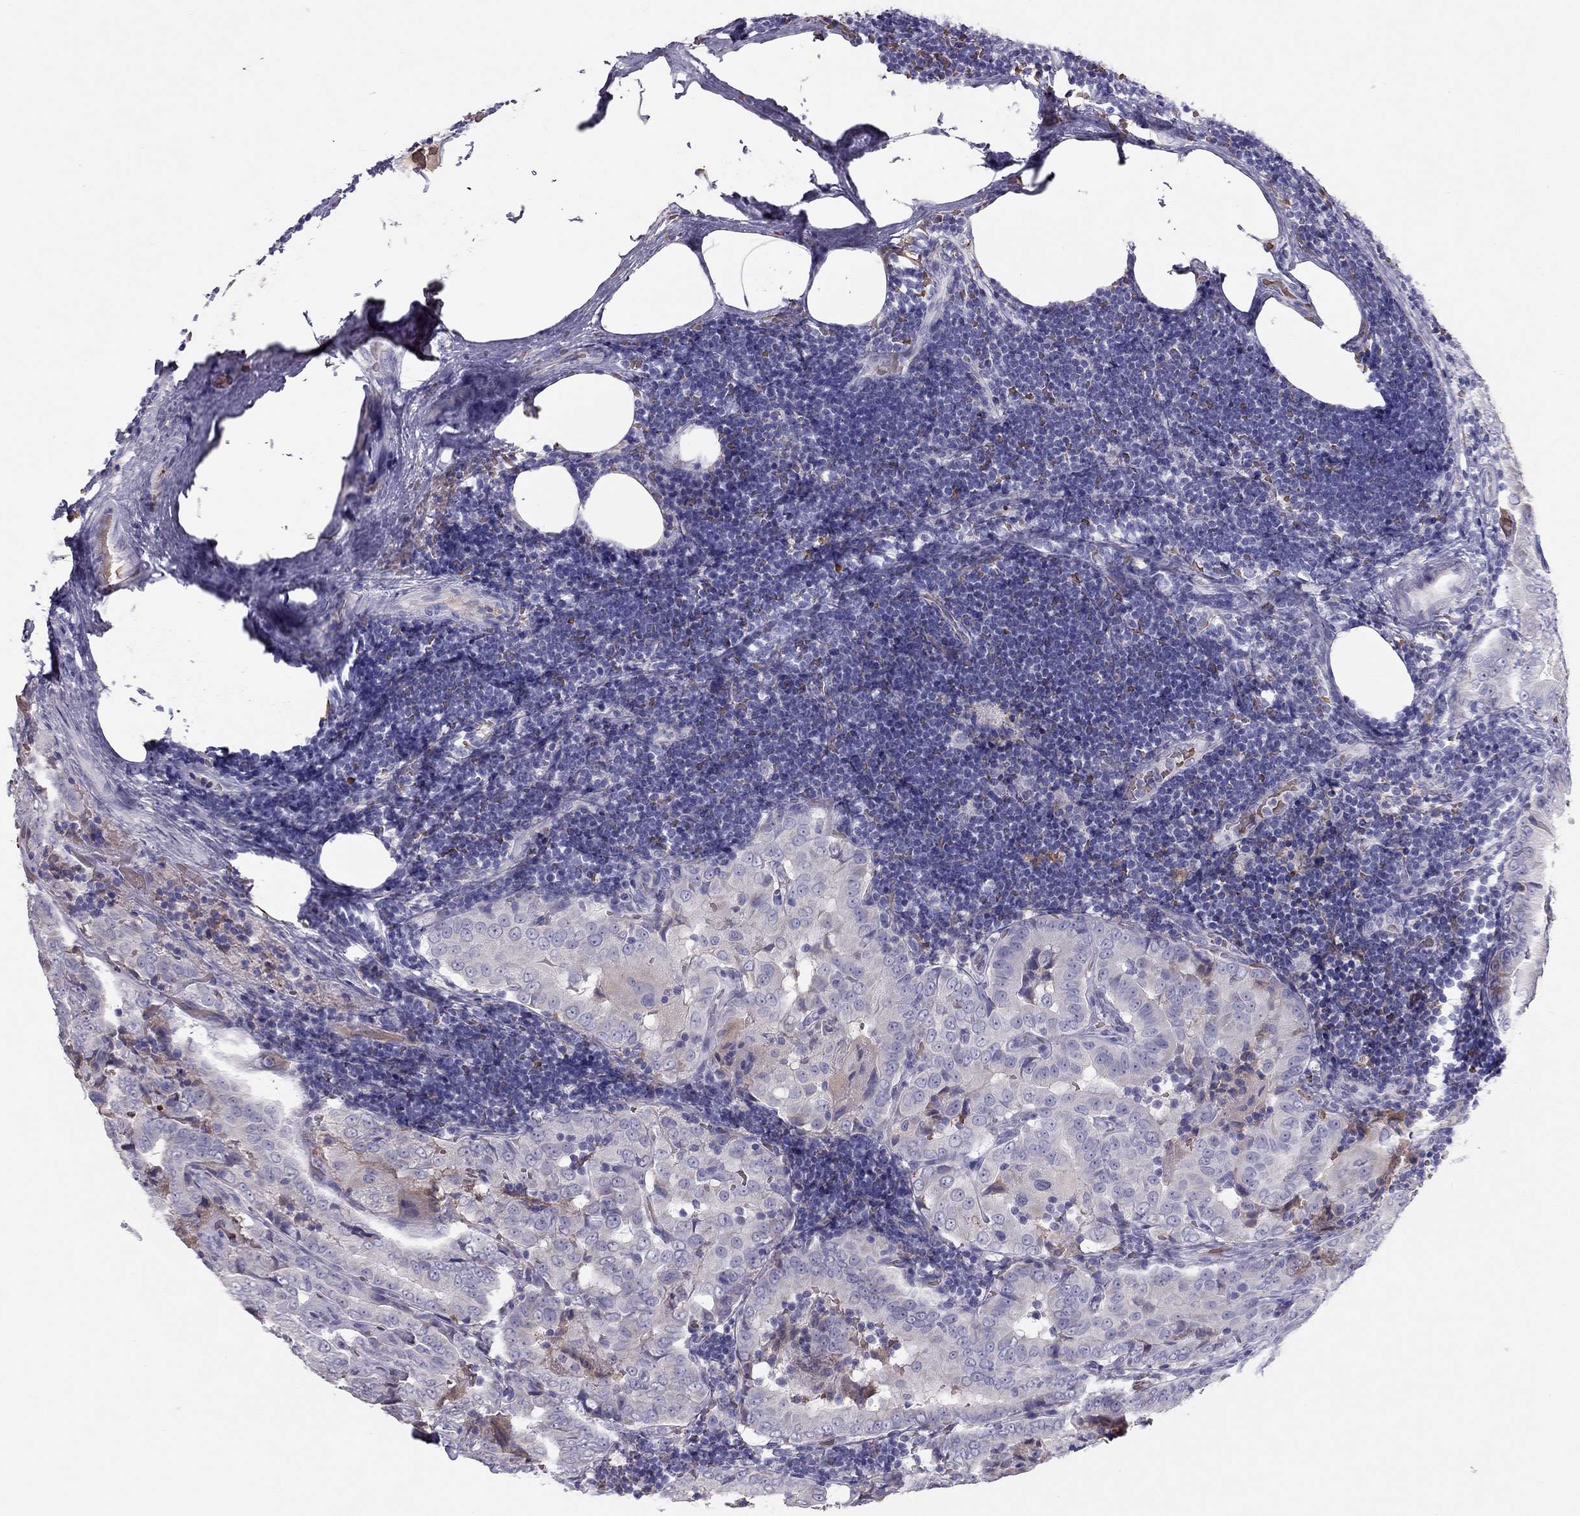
{"staining": {"intensity": "negative", "quantity": "none", "location": "none"}, "tissue": "thyroid cancer", "cell_type": "Tumor cells", "image_type": "cancer", "snomed": [{"axis": "morphology", "description": "Papillary adenocarcinoma, NOS"}, {"axis": "topography", "description": "Thyroid gland"}], "caption": "Papillary adenocarcinoma (thyroid) was stained to show a protein in brown. There is no significant positivity in tumor cells.", "gene": "RHD", "patient": {"sex": "male", "age": 61}}